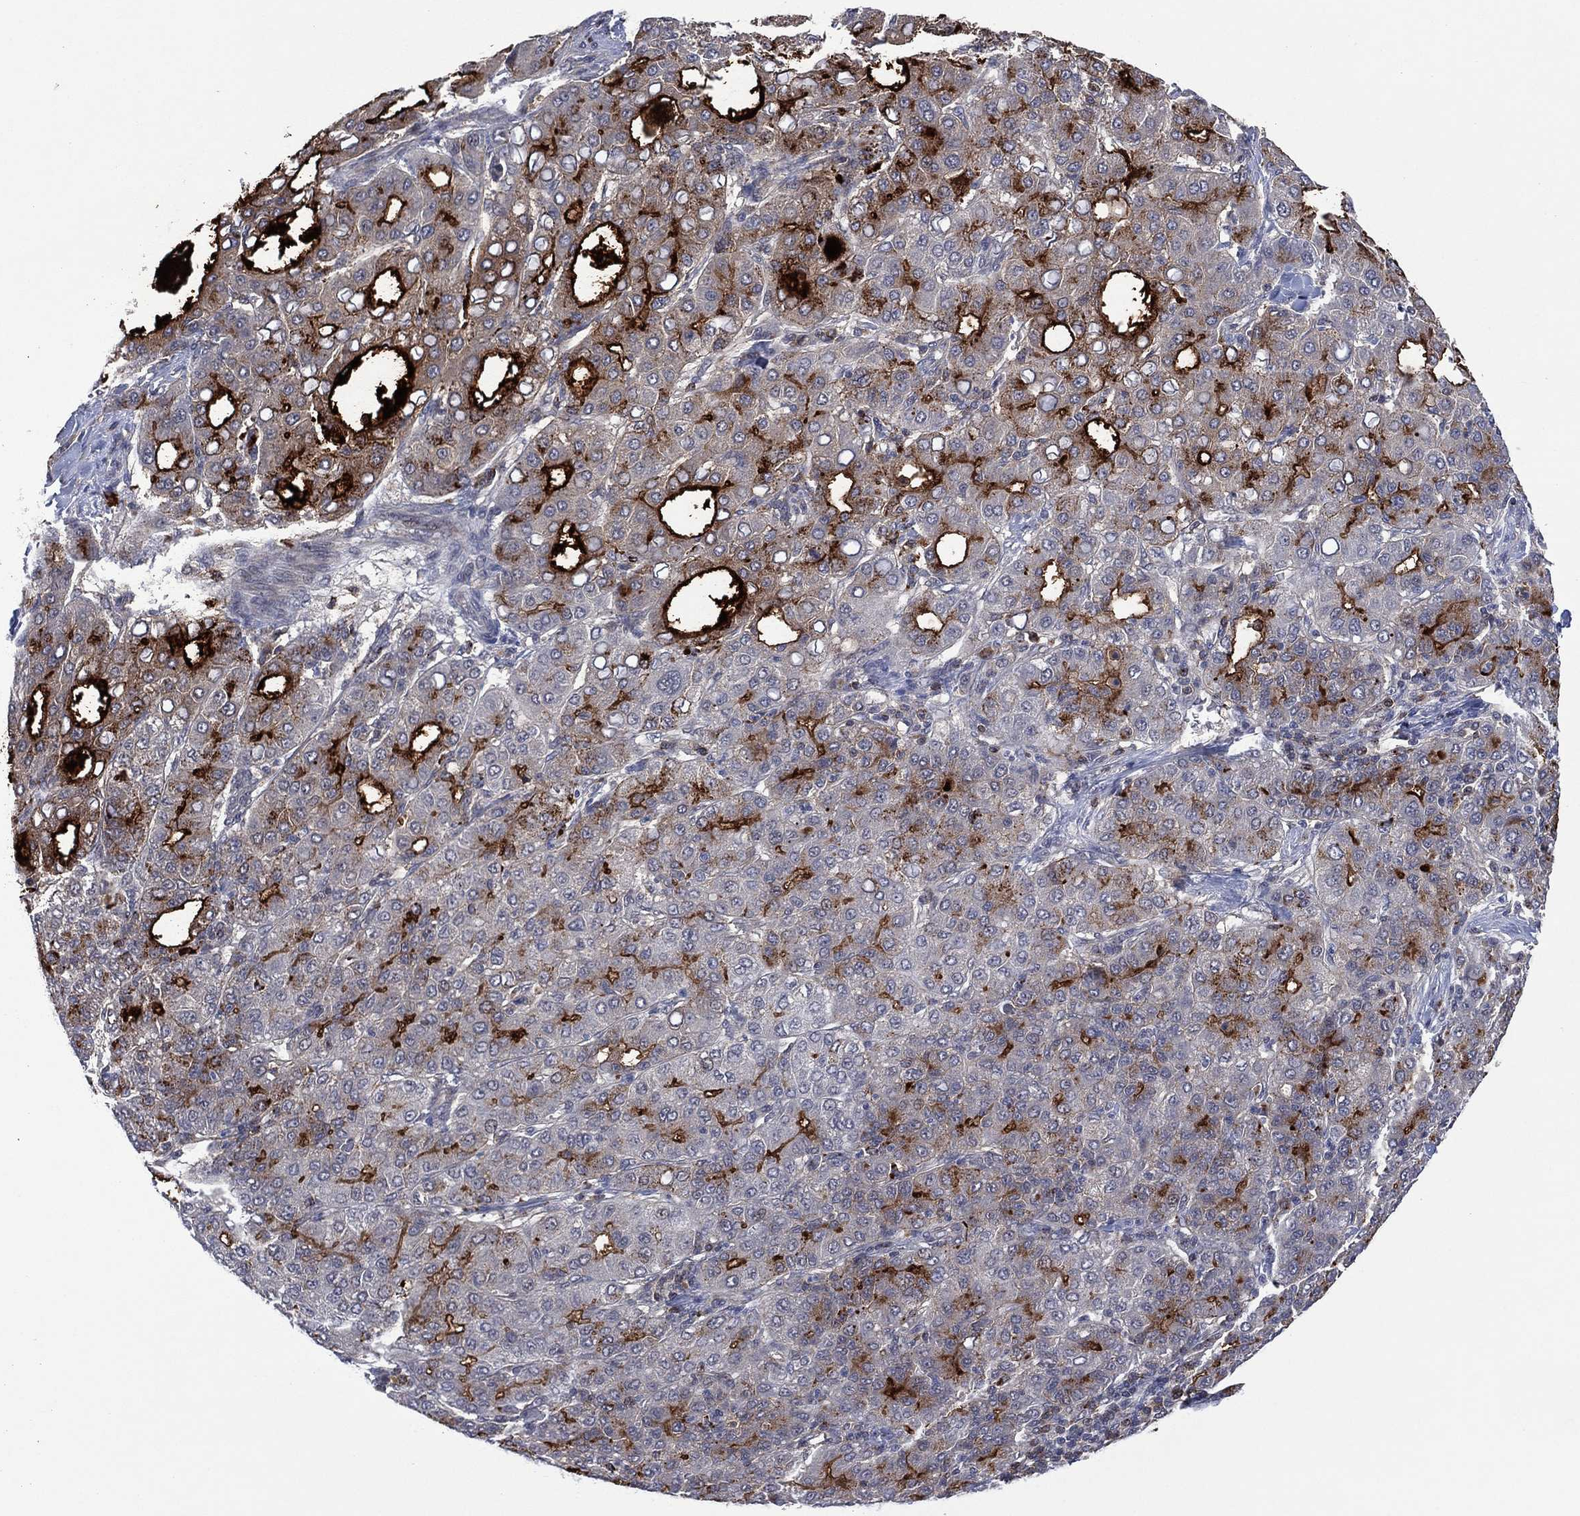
{"staining": {"intensity": "moderate", "quantity": "25%-75%", "location": "cytoplasmic/membranous"}, "tissue": "liver cancer", "cell_type": "Tumor cells", "image_type": "cancer", "snomed": [{"axis": "morphology", "description": "Carcinoma, Hepatocellular, NOS"}, {"axis": "topography", "description": "Liver"}], "caption": "An immunohistochemistry histopathology image of neoplastic tissue is shown. Protein staining in brown highlights moderate cytoplasmic/membranous positivity in liver cancer within tumor cells.", "gene": "DPP4", "patient": {"sex": "male", "age": 65}}